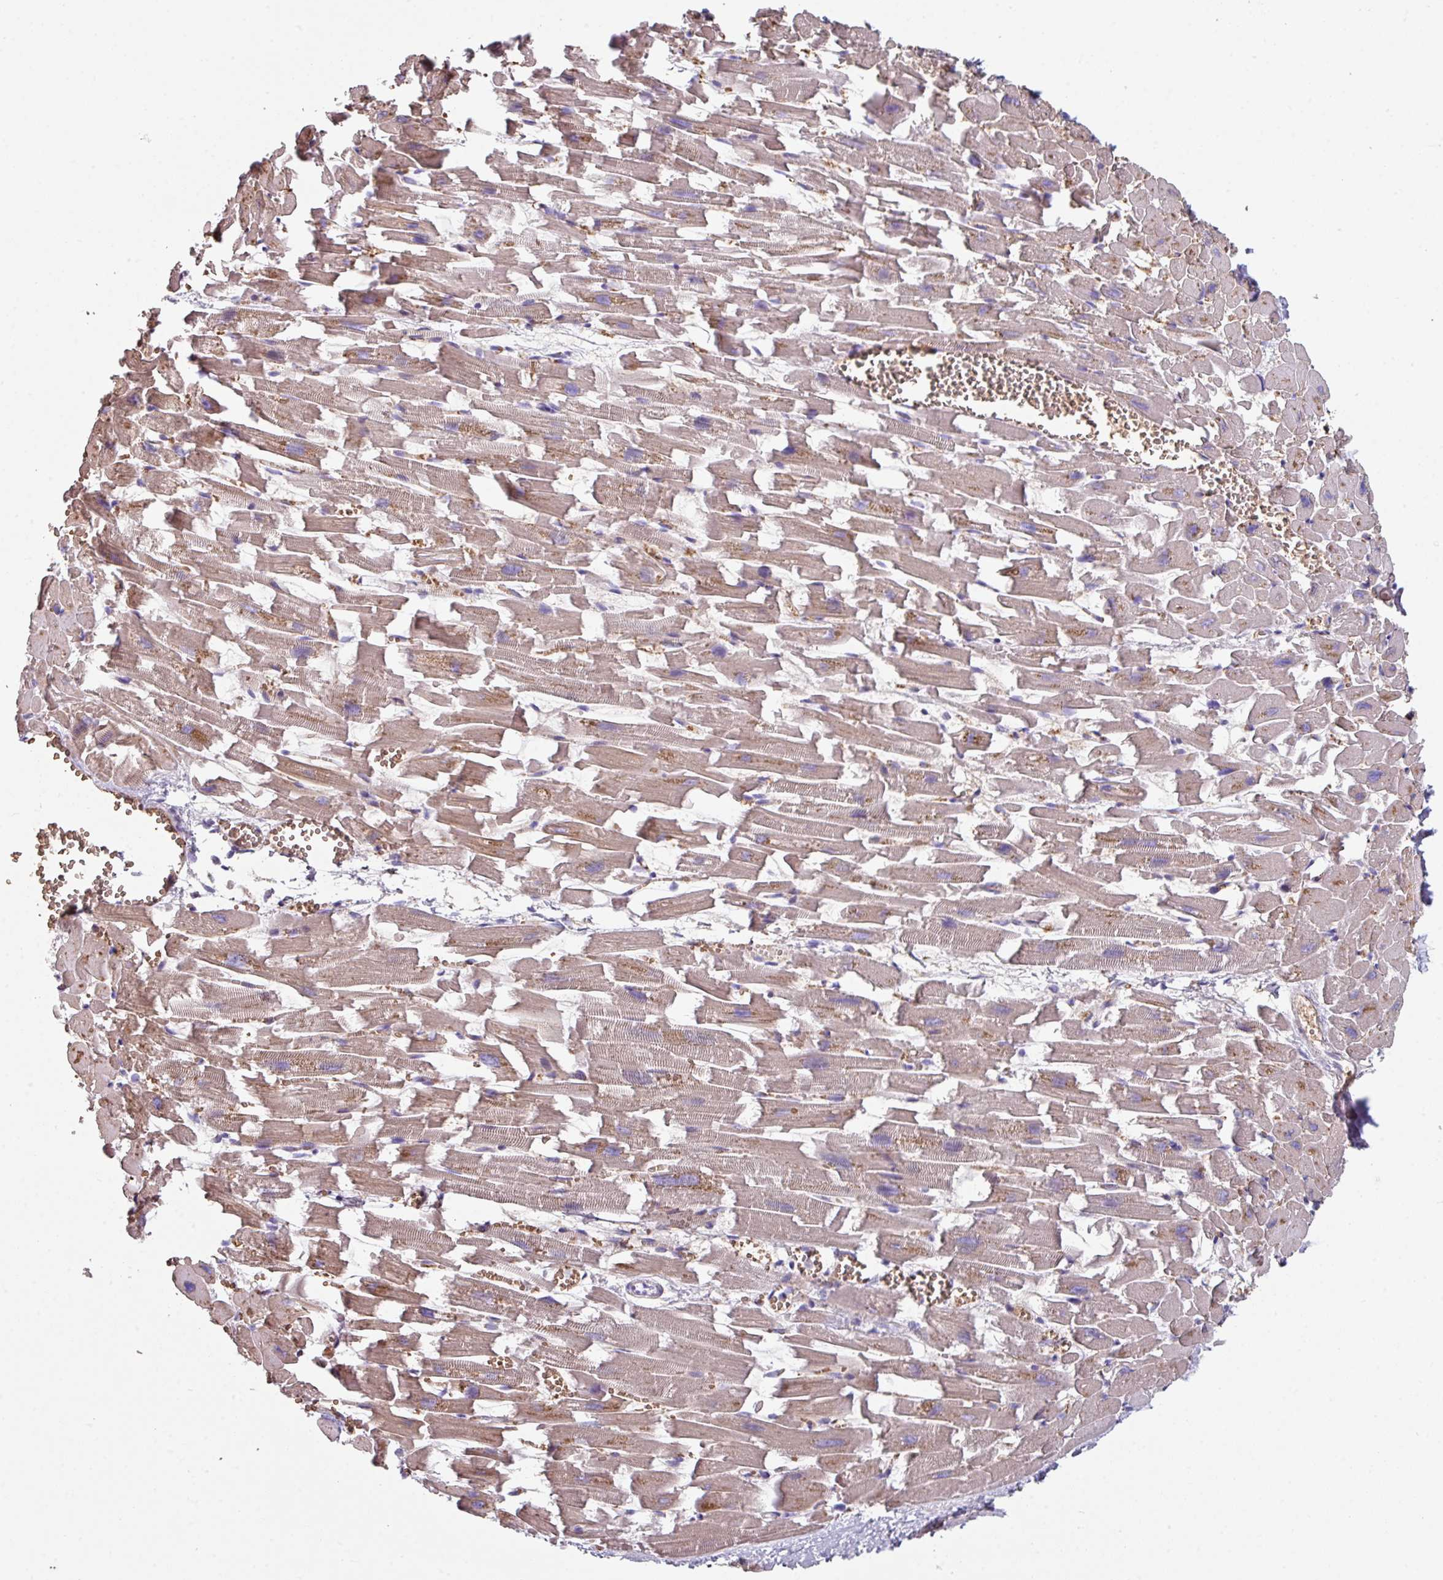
{"staining": {"intensity": "moderate", "quantity": ">75%", "location": "cytoplasmic/membranous"}, "tissue": "heart muscle", "cell_type": "Cardiomyocytes", "image_type": "normal", "snomed": [{"axis": "morphology", "description": "Normal tissue, NOS"}, {"axis": "topography", "description": "Heart"}], "caption": "Immunohistochemistry (IHC) (DAB) staining of benign heart muscle reveals moderate cytoplasmic/membranous protein positivity in approximately >75% of cardiomyocytes. (DAB (3,3'-diaminobenzidine) IHC, brown staining for protein, blue staining for nuclei).", "gene": "ANO9", "patient": {"sex": "female", "age": 64}}